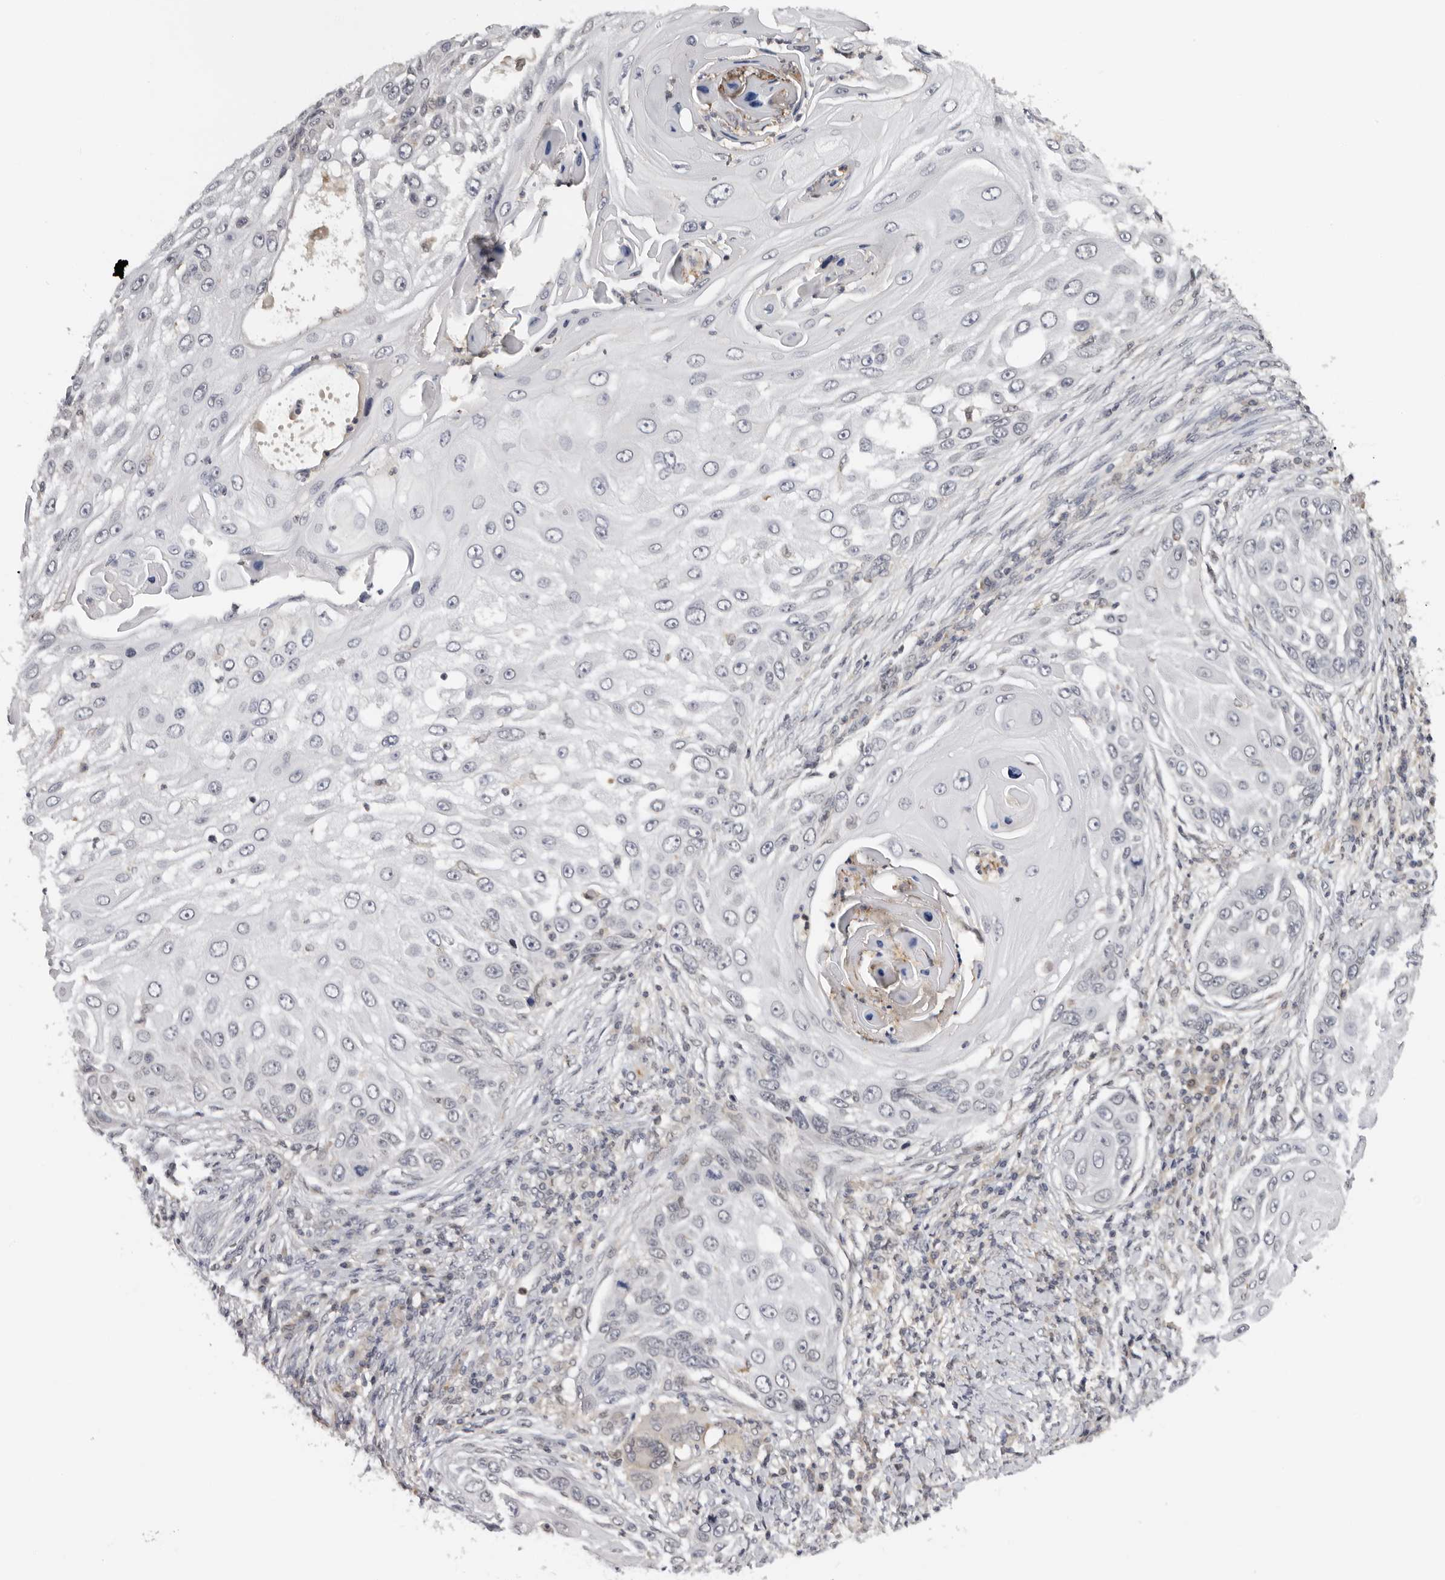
{"staining": {"intensity": "negative", "quantity": "none", "location": "none"}, "tissue": "skin cancer", "cell_type": "Tumor cells", "image_type": "cancer", "snomed": [{"axis": "morphology", "description": "Squamous cell carcinoma, NOS"}, {"axis": "topography", "description": "Skin"}], "caption": "Photomicrograph shows no significant protein positivity in tumor cells of skin cancer (squamous cell carcinoma).", "gene": "KIF2B", "patient": {"sex": "female", "age": 44}}